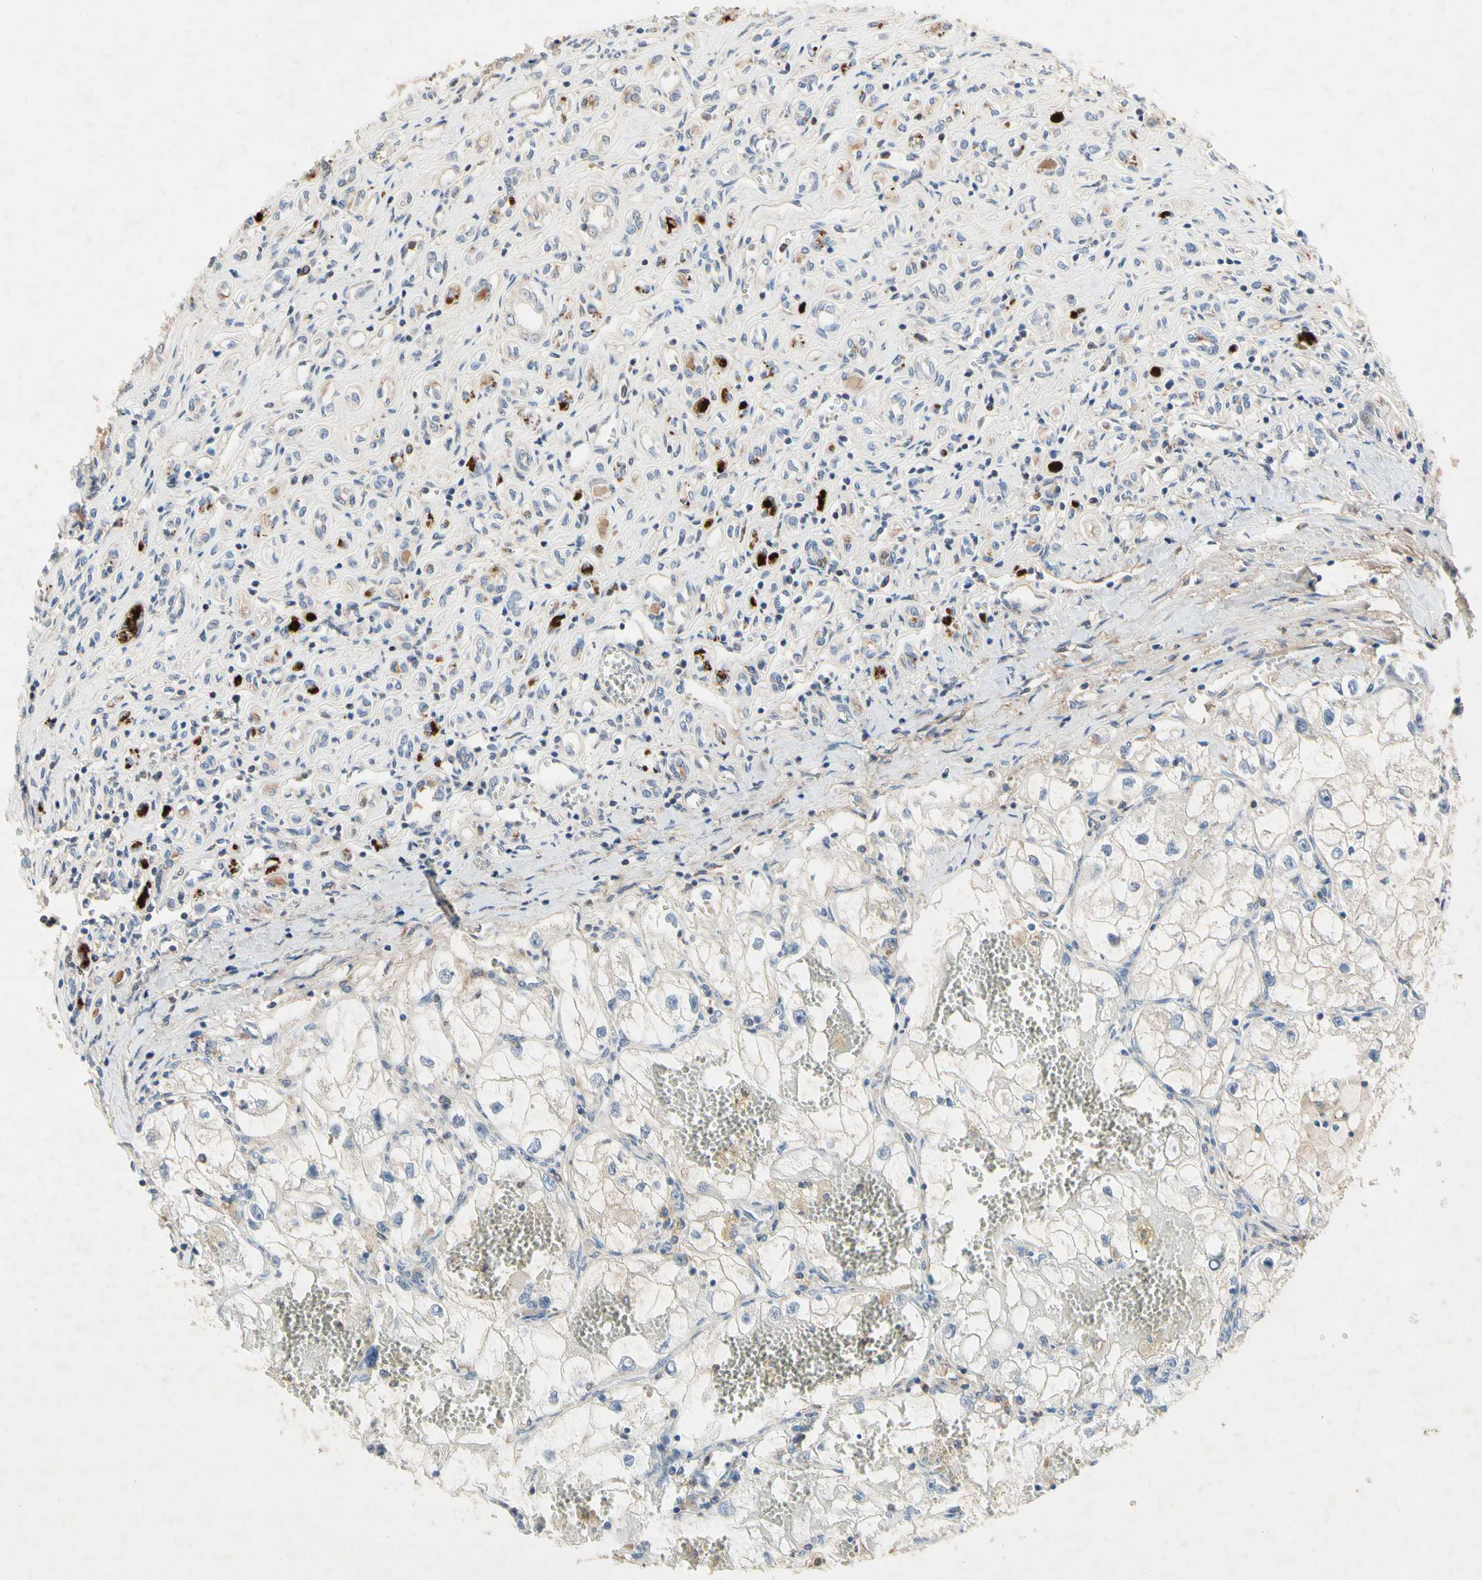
{"staining": {"intensity": "negative", "quantity": "none", "location": "none"}, "tissue": "renal cancer", "cell_type": "Tumor cells", "image_type": "cancer", "snomed": [{"axis": "morphology", "description": "Adenocarcinoma, NOS"}, {"axis": "topography", "description": "Kidney"}], "caption": "Immunohistochemical staining of renal cancer reveals no significant expression in tumor cells.", "gene": "CRTAC1", "patient": {"sex": "female", "age": 70}}